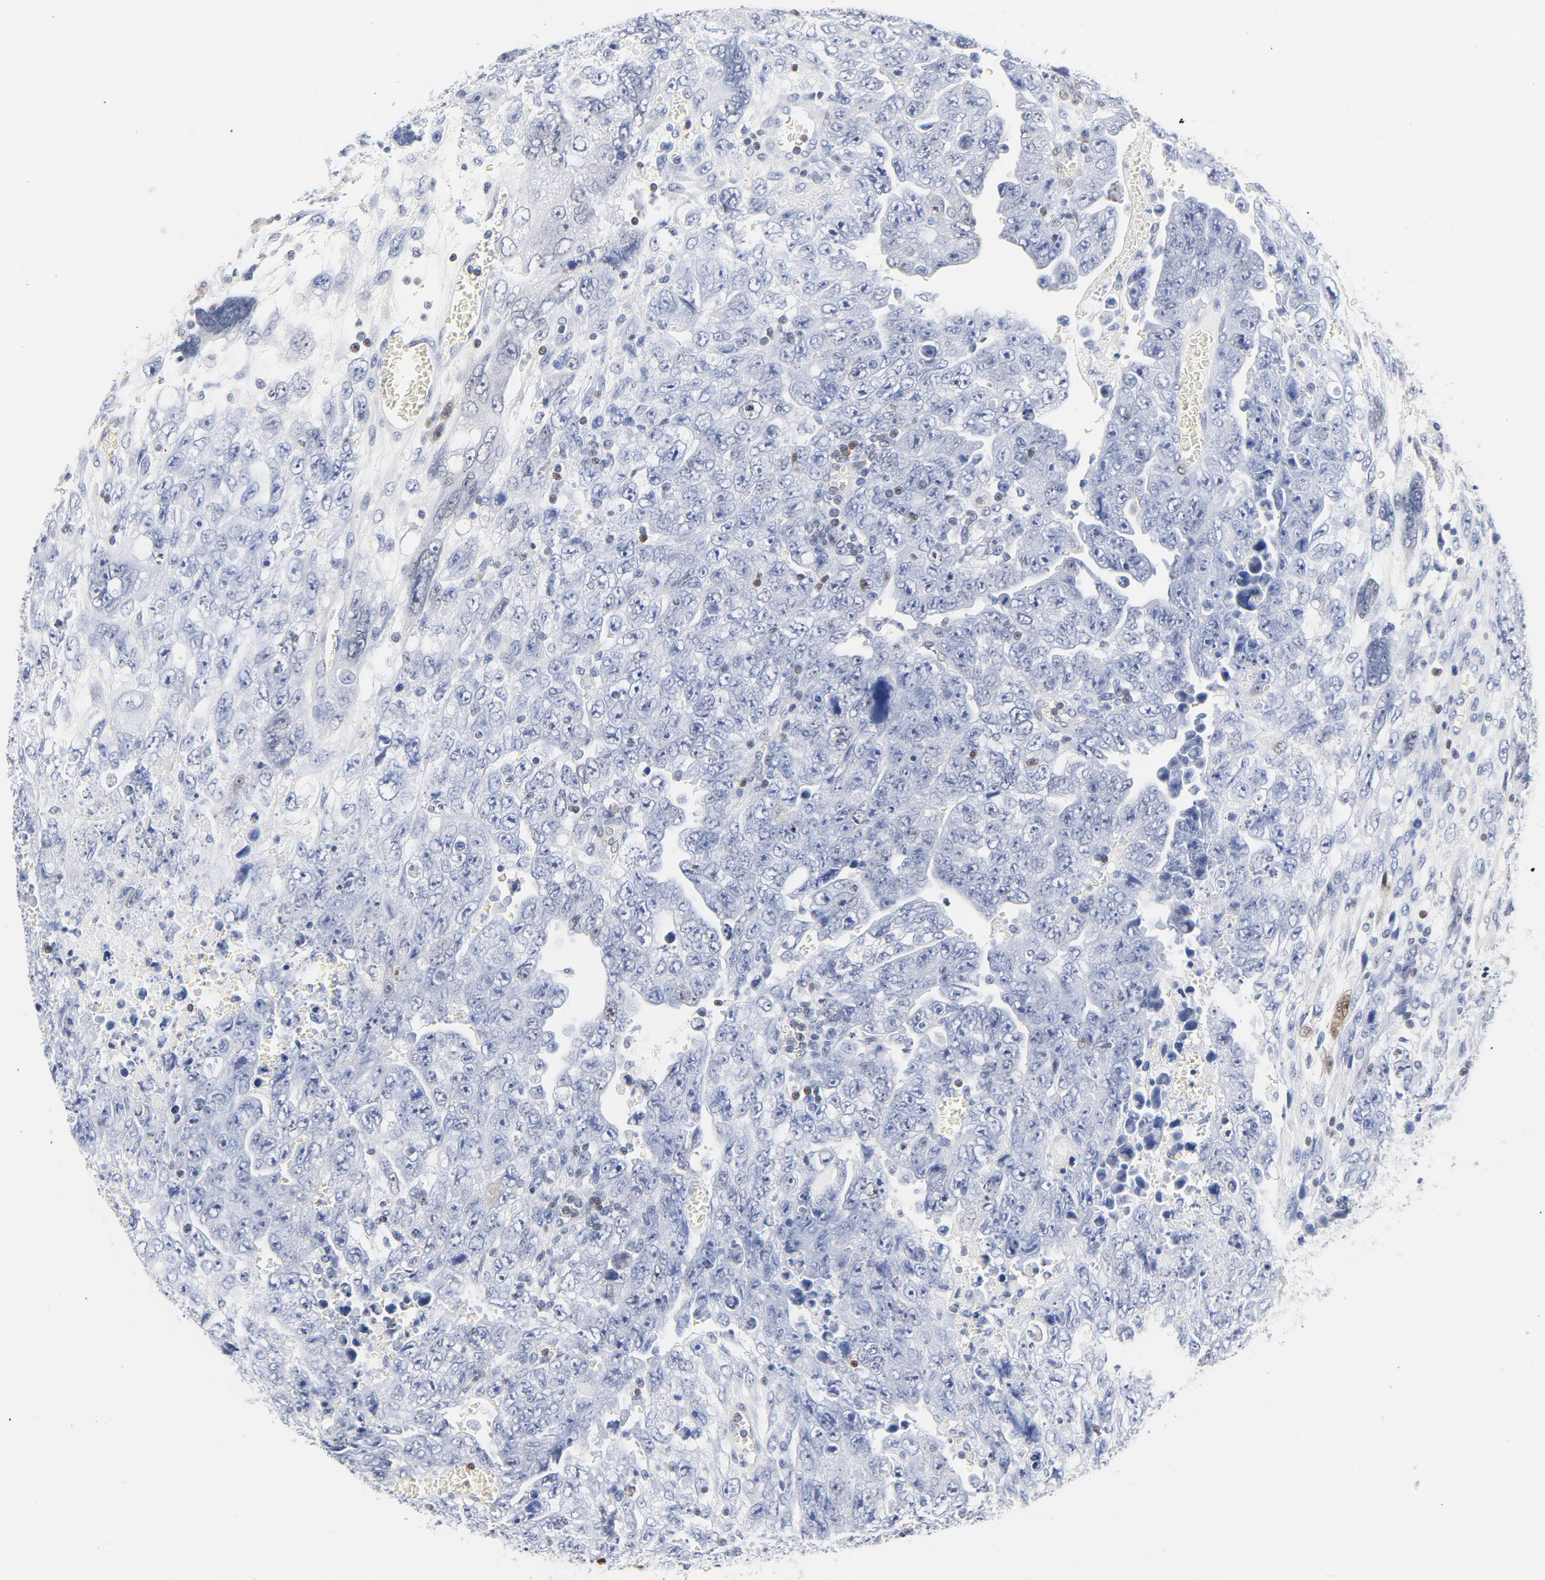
{"staining": {"intensity": "negative", "quantity": "none", "location": "none"}, "tissue": "testis cancer", "cell_type": "Tumor cells", "image_type": "cancer", "snomed": [{"axis": "morphology", "description": "Carcinoma, Embryonal, NOS"}, {"axis": "topography", "description": "Testis"}], "caption": "A high-resolution histopathology image shows IHC staining of testis cancer (embryonal carcinoma), which shows no significant positivity in tumor cells.", "gene": "CDKN1B", "patient": {"sex": "male", "age": 28}}